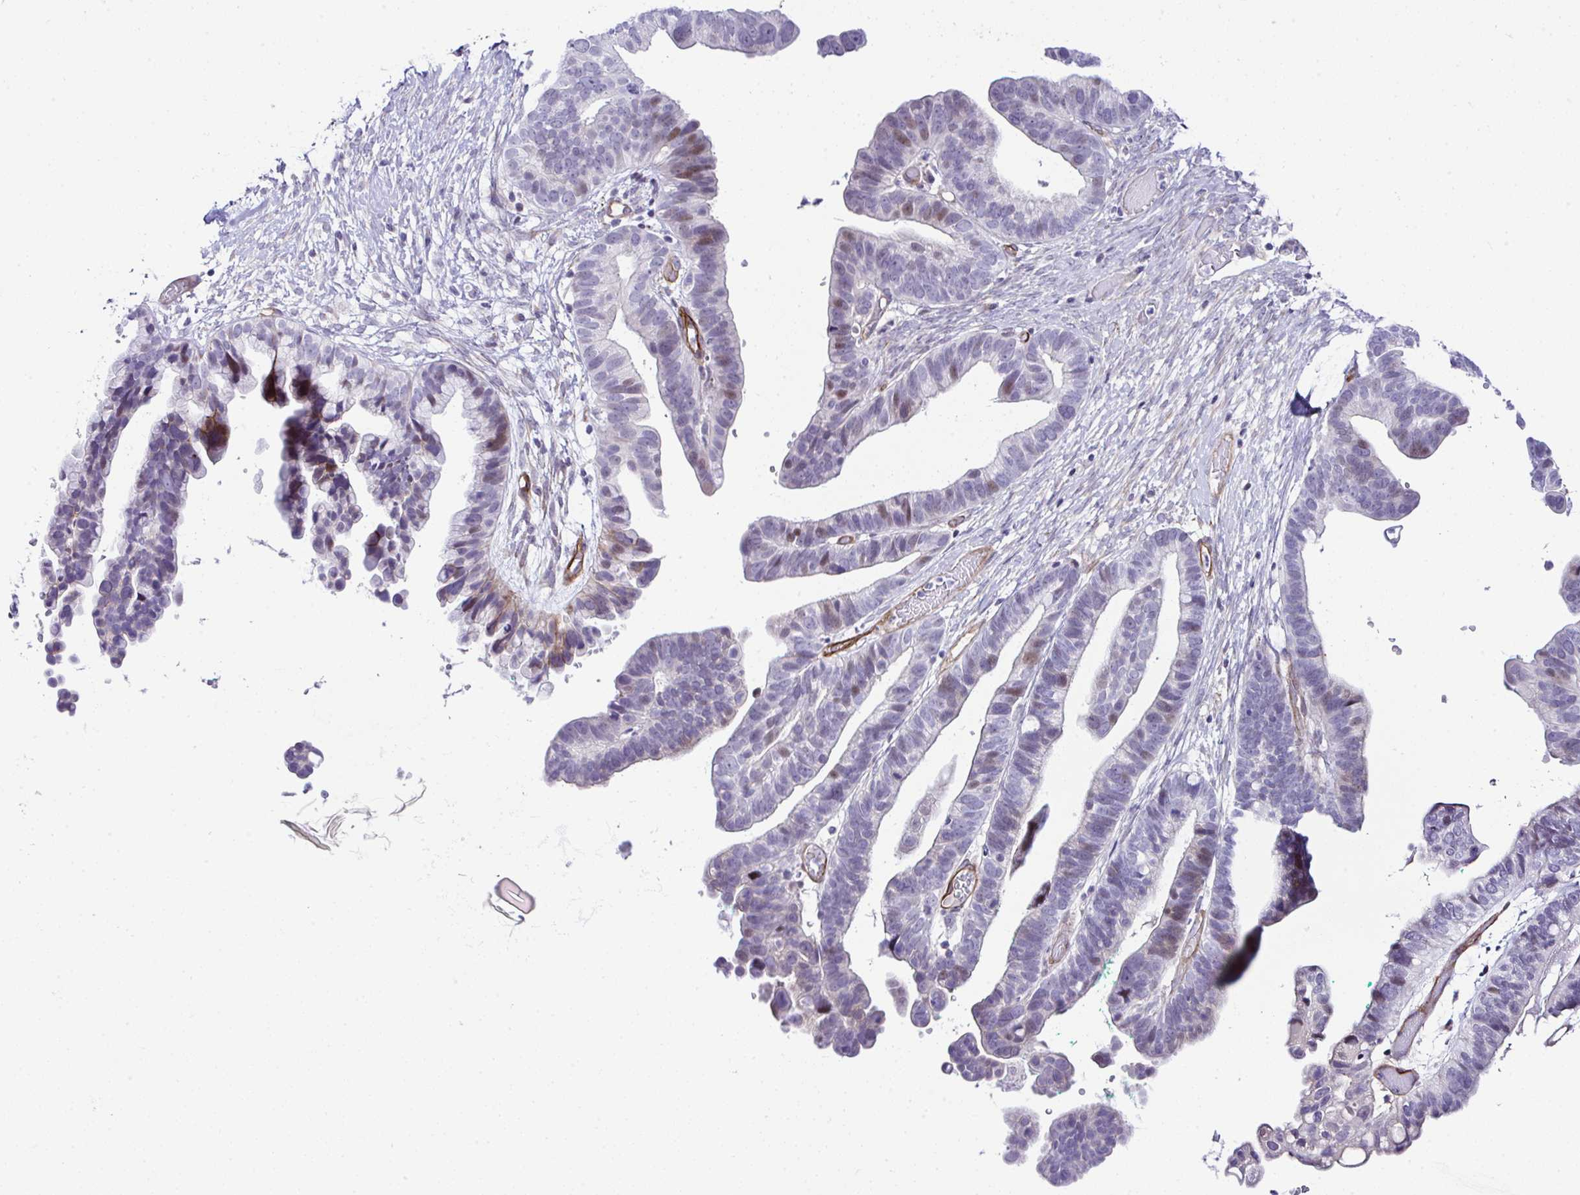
{"staining": {"intensity": "weak", "quantity": "<25%", "location": "cytoplasmic/membranous,nuclear"}, "tissue": "ovarian cancer", "cell_type": "Tumor cells", "image_type": "cancer", "snomed": [{"axis": "morphology", "description": "Cystadenocarcinoma, serous, NOS"}, {"axis": "topography", "description": "Ovary"}], "caption": "Serous cystadenocarcinoma (ovarian) was stained to show a protein in brown. There is no significant expression in tumor cells.", "gene": "FBXO34", "patient": {"sex": "female", "age": 56}}